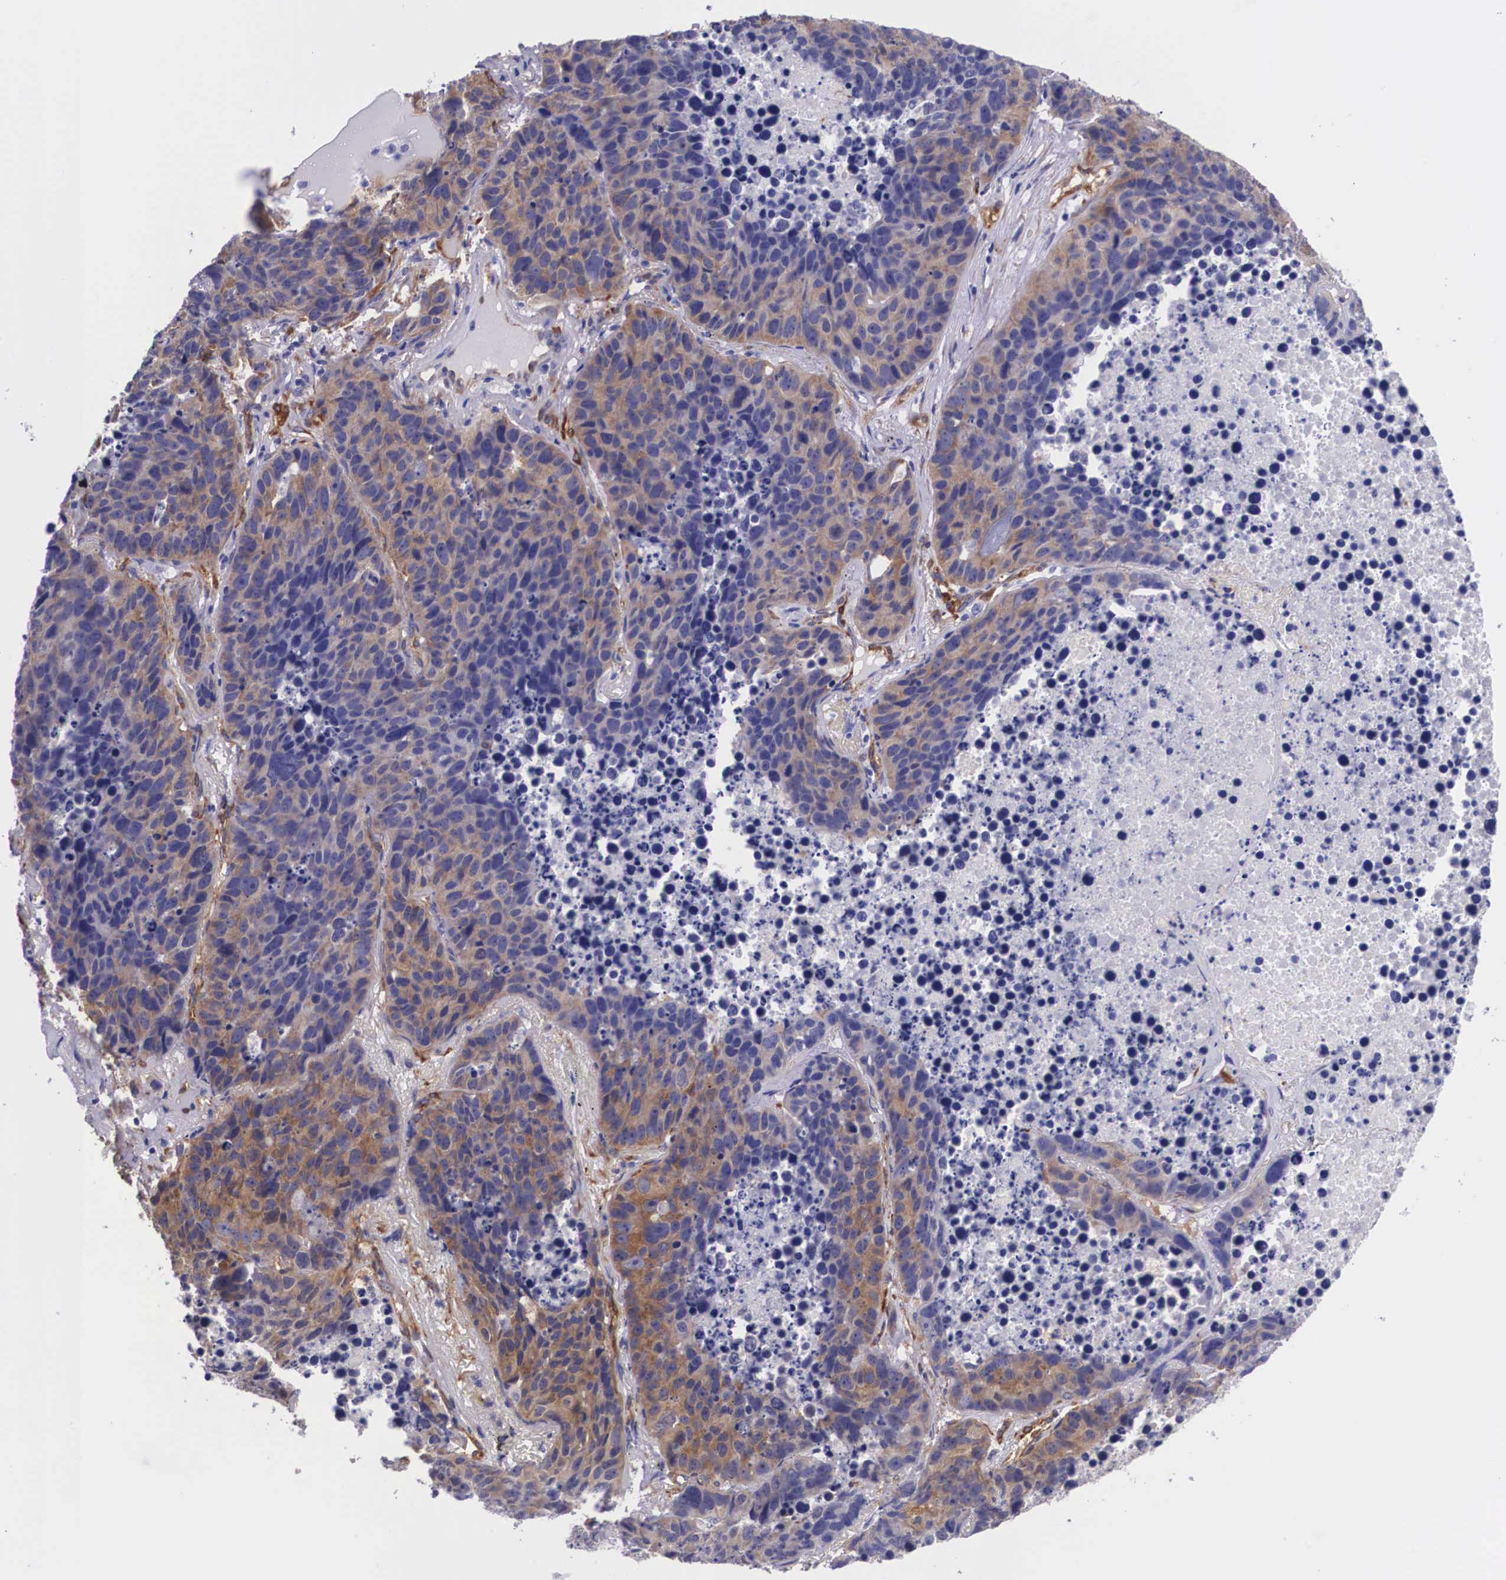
{"staining": {"intensity": "moderate", "quantity": ">75%", "location": "cytoplasmic/membranous"}, "tissue": "lung cancer", "cell_type": "Tumor cells", "image_type": "cancer", "snomed": [{"axis": "morphology", "description": "Carcinoid, malignant, NOS"}, {"axis": "topography", "description": "Lung"}], "caption": "Approximately >75% of tumor cells in lung cancer (malignant carcinoid) reveal moderate cytoplasmic/membranous protein staining as visualized by brown immunohistochemical staining.", "gene": "BCAR1", "patient": {"sex": "male", "age": 60}}